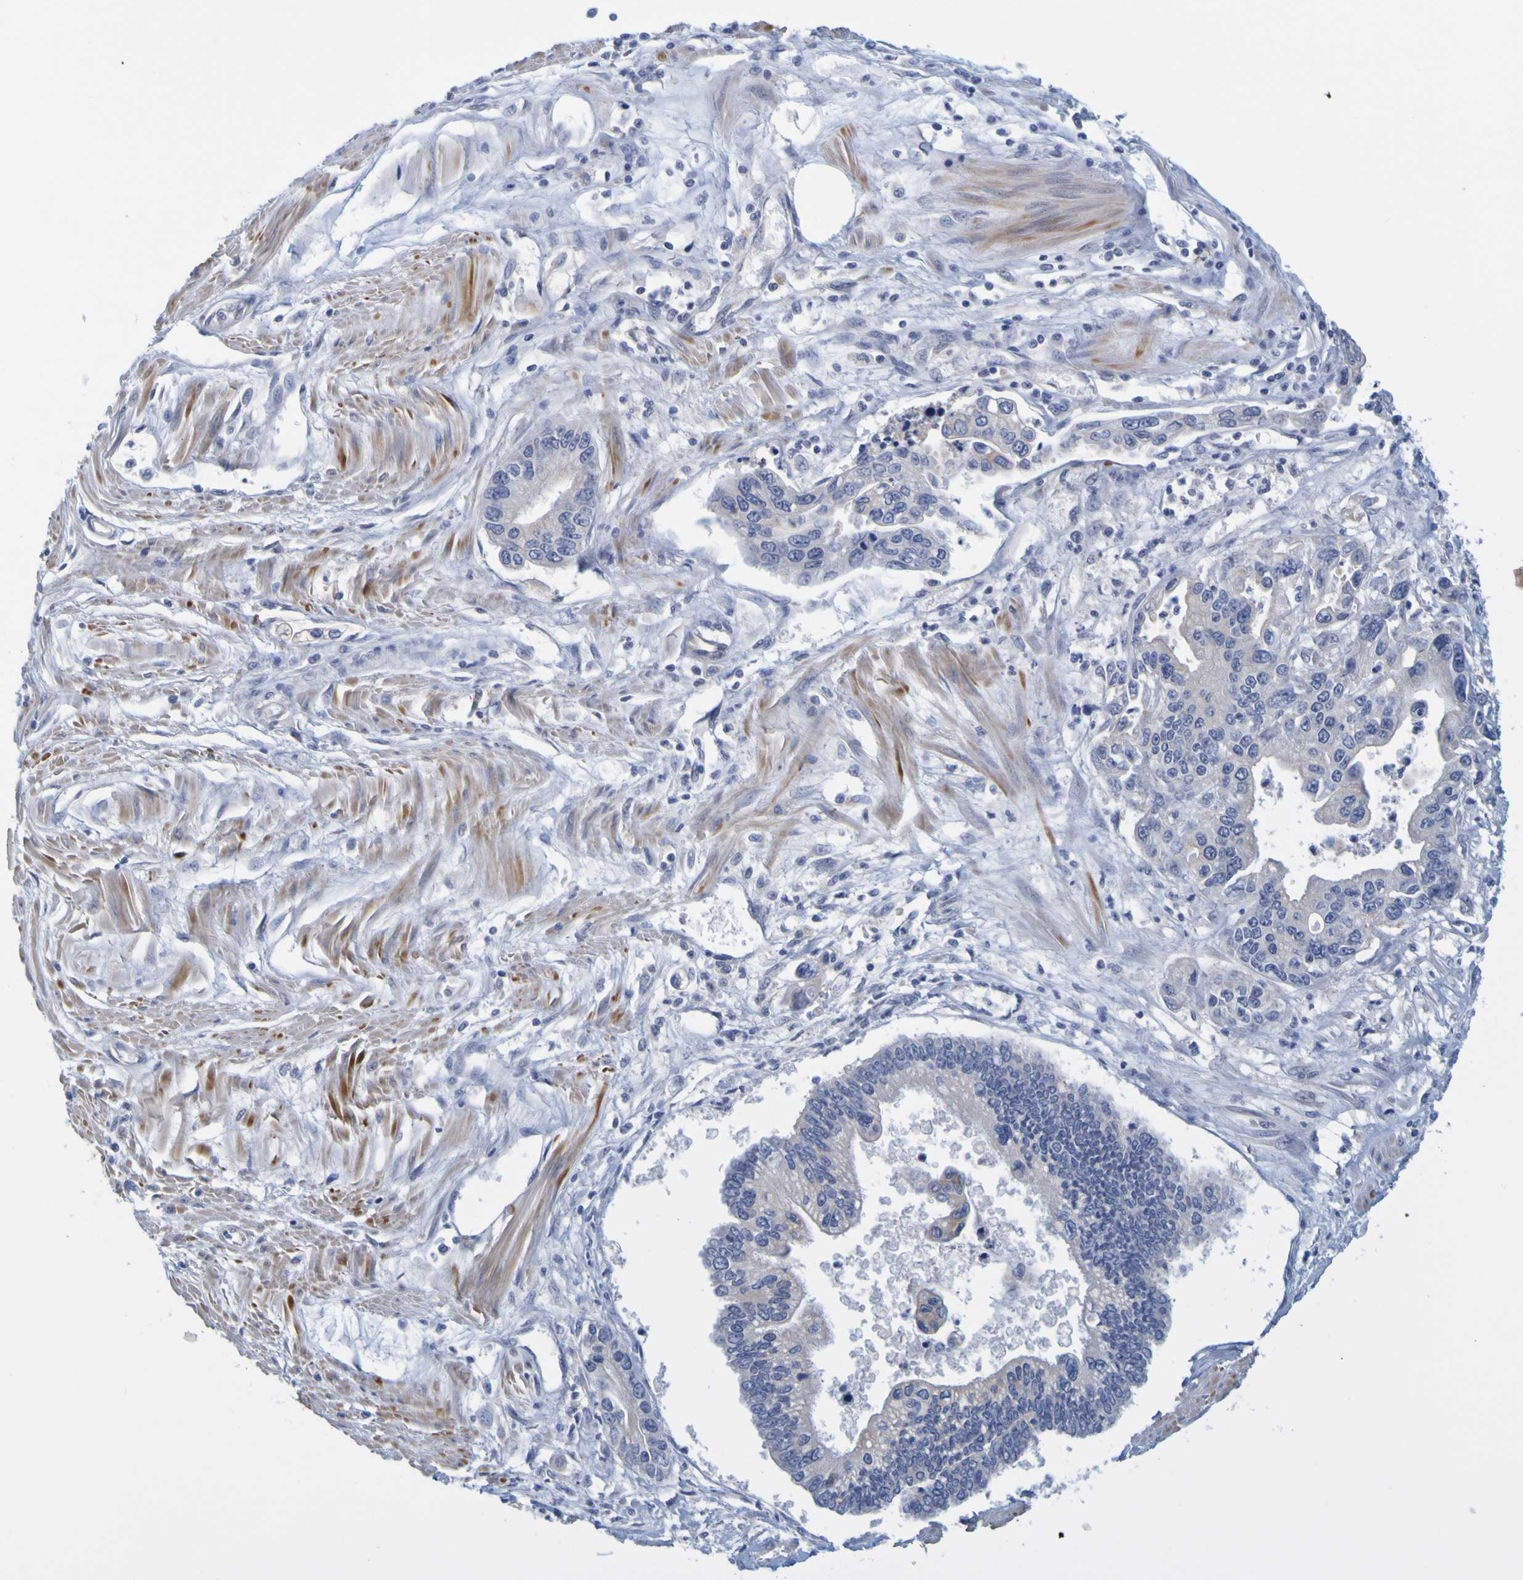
{"staining": {"intensity": "negative", "quantity": "none", "location": "none"}, "tissue": "pancreatic cancer", "cell_type": "Tumor cells", "image_type": "cancer", "snomed": [{"axis": "morphology", "description": "Adenocarcinoma, NOS"}, {"axis": "topography", "description": "Pancreas"}], "caption": "The immunohistochemistry (IHC) micrograph has no significant expression in tumor cells of pancreatic adenocarcinoma tissue. (DAB immunohistochemistry visualized using brightfield microscopy, high magnification).", "gene": "ENDOU", "patient": {"sex": "male", "age": 56}}